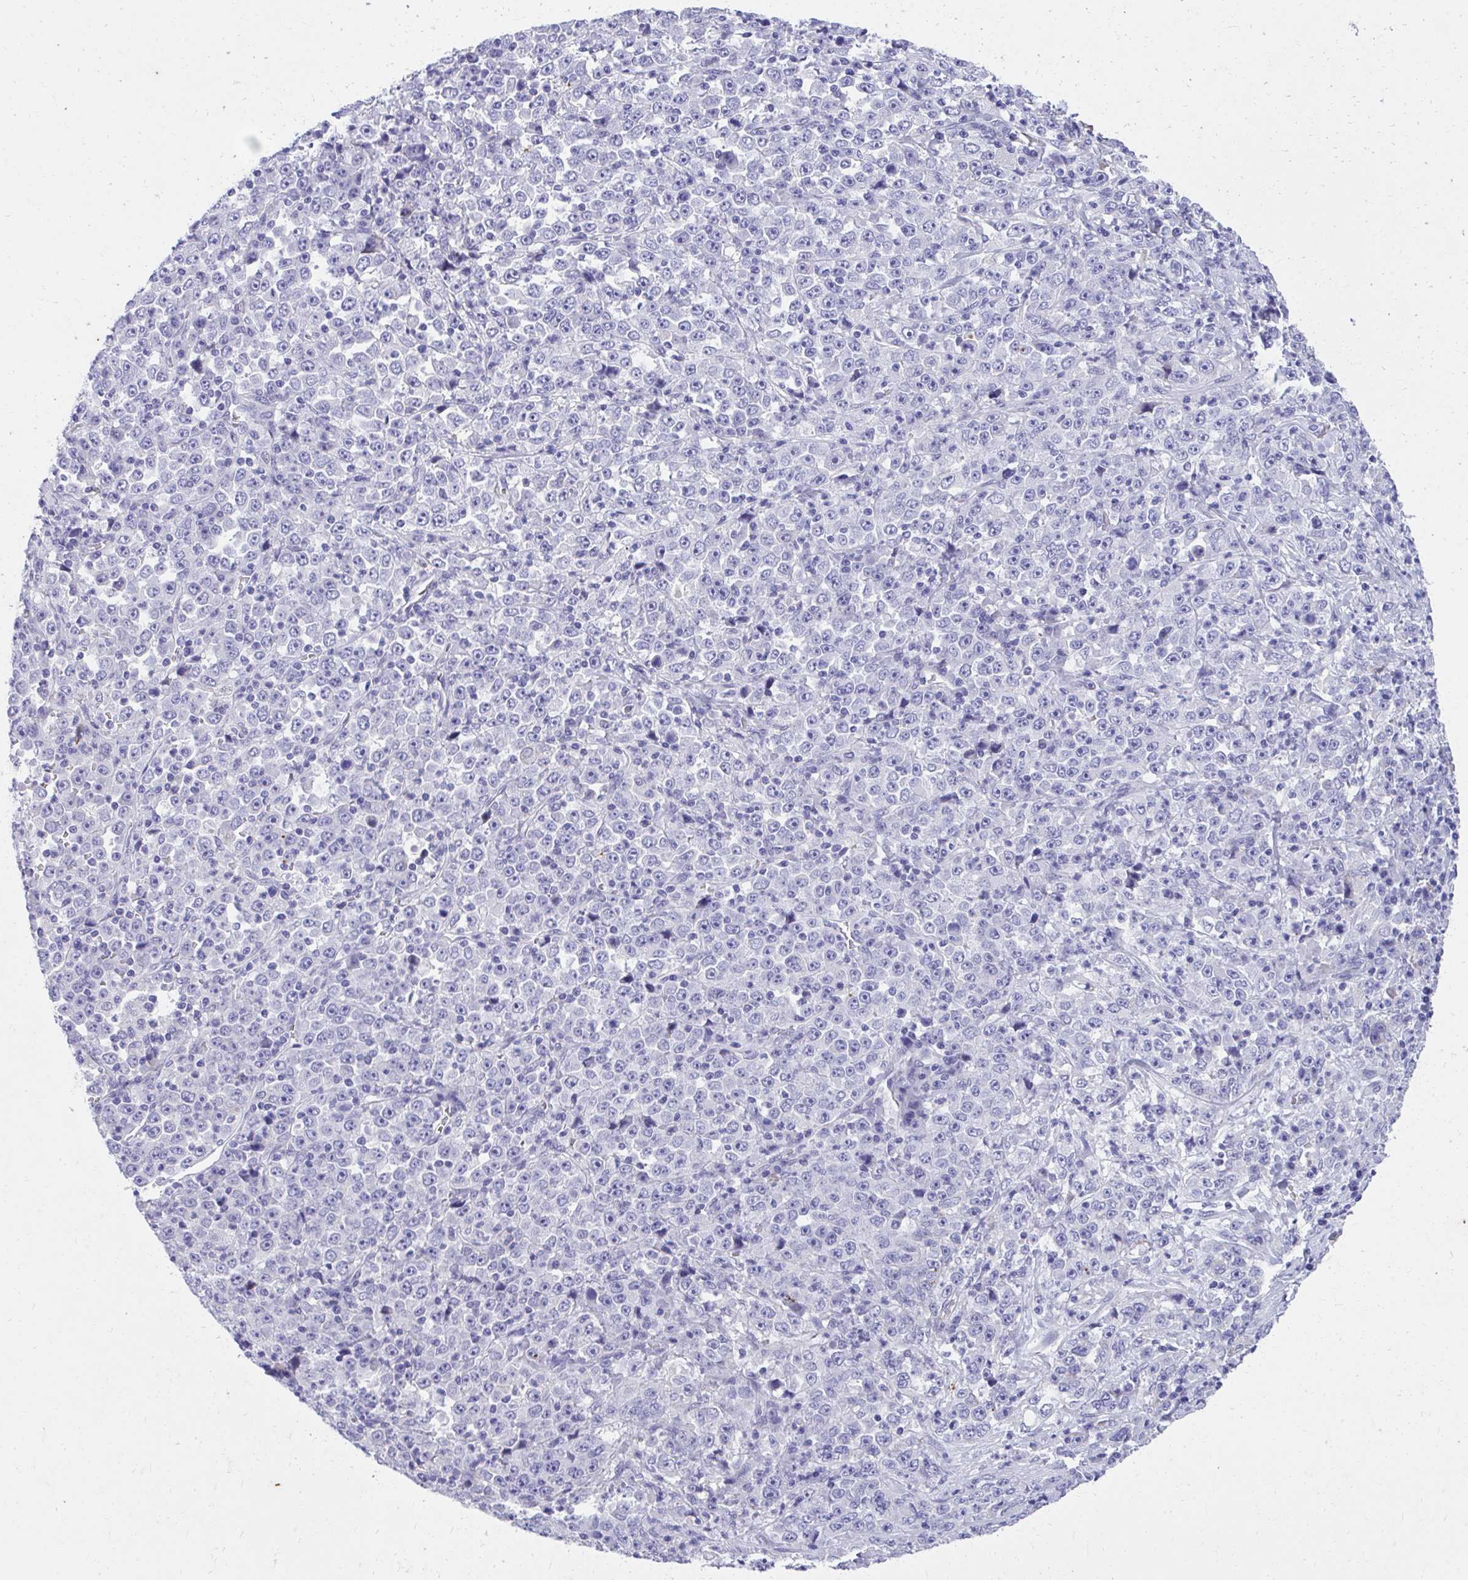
{"staining": {"intensity": "negative", "quantity": "none", "location": "none"}, "tissue": "stomach cancer", "cell_type": "Tumor cells", "image_type": "cancer", "snomed": [{"axis": "morphology", "description": "Normal tissue, NOS"}, {"axis": "morphology", "description": "Adenocarcinoma, NOS"}, {"axis": "topography", "description": "Stomach, upper"}, {"axis": "topography", "description": "Stomach"}], "caption": "Human stomach adenocarcinoma stained for a protein using IHC demonstrates no positivity in tumor cells.", "gene": "KLK1", "patient": {"sex": "male", "age": 59}}